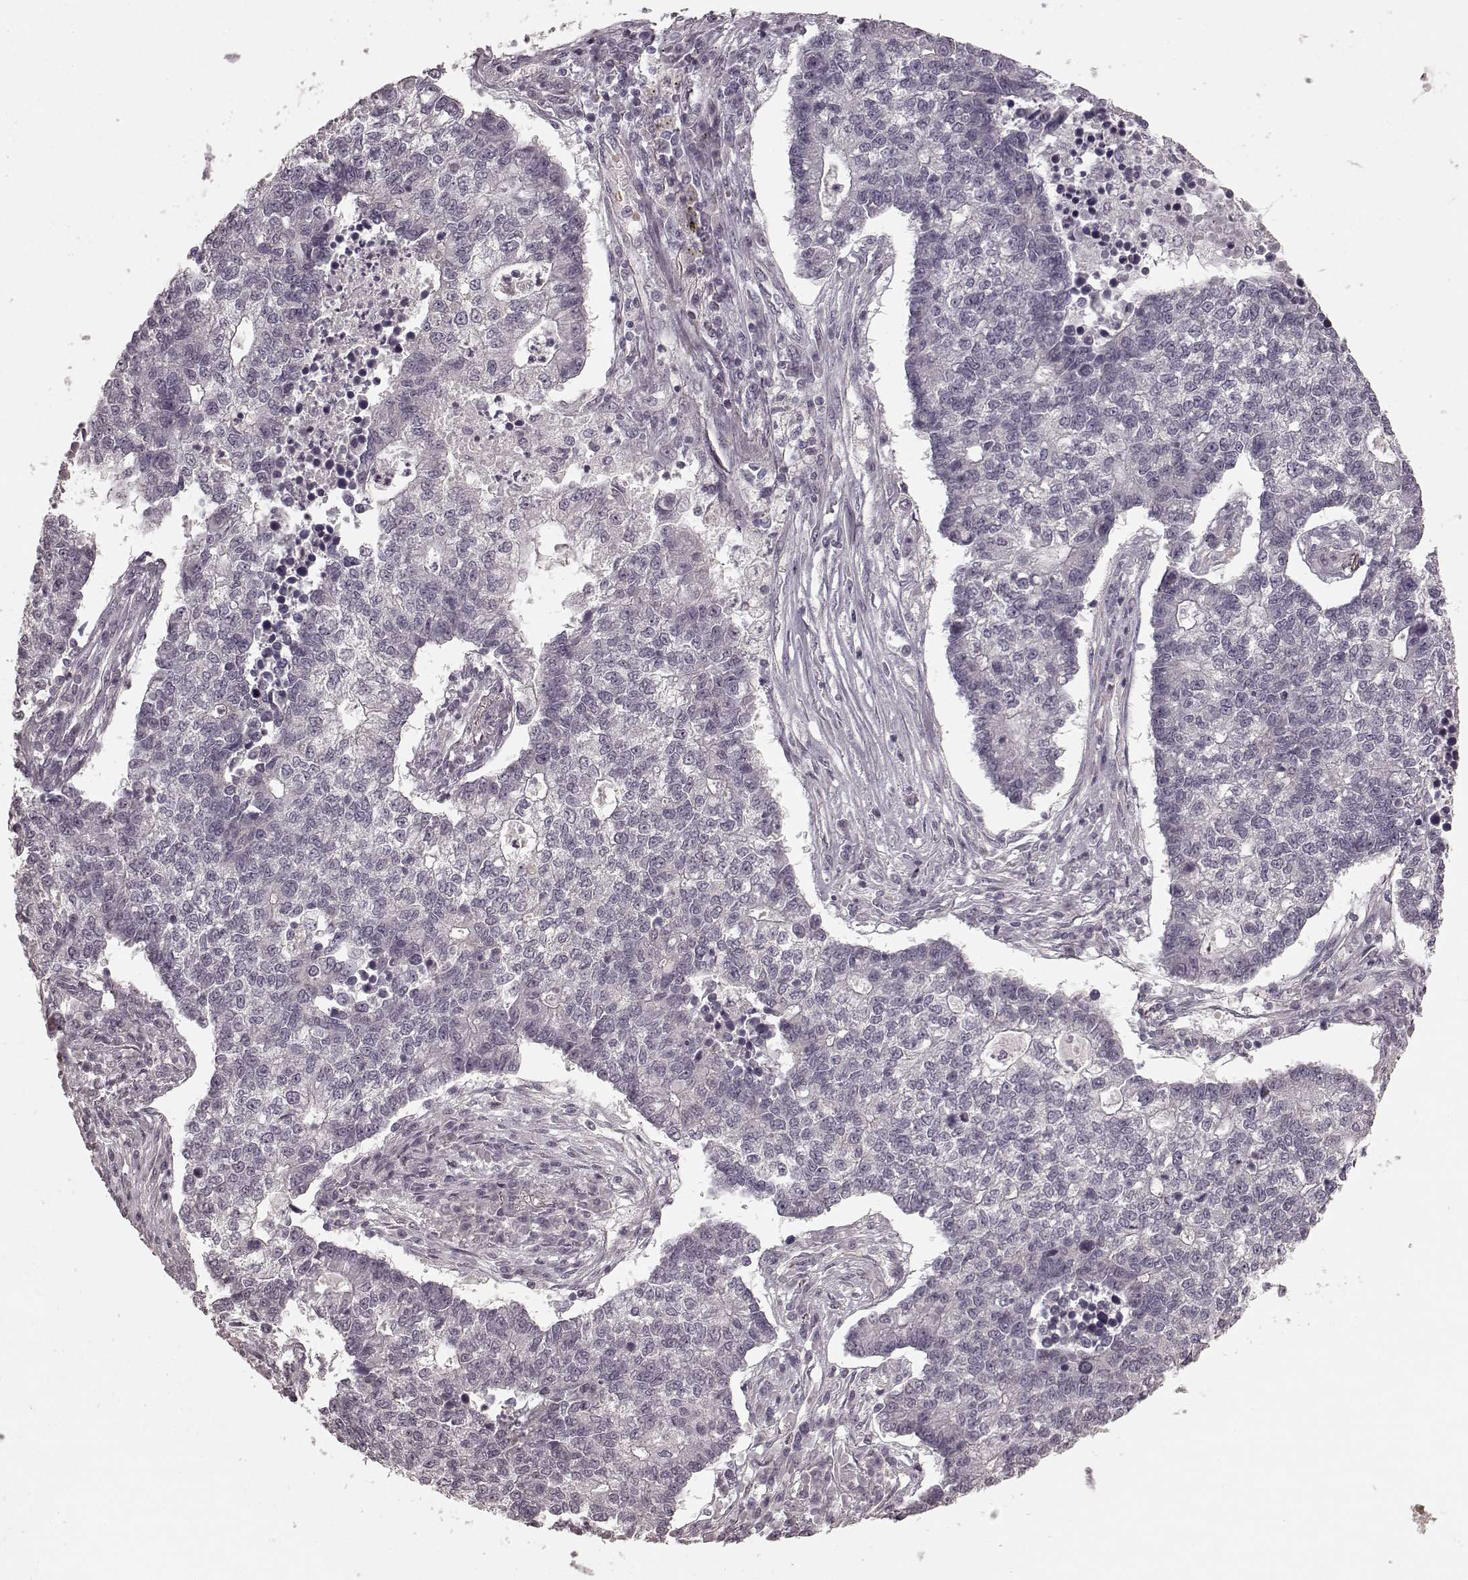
{"staining": {"intensity": "negative", "quantity": "none", "location": "none"}, "tissue": "lung cancer", "cell_type": "Tumor cells", "image_type": "cancer", "snomed": [{"axis": "morphology", "description": "Adenocarcinoma, NOS"}, {"axis": "topography", "description": "Lung"}], "caption": "DAB (3,3'-diaminobenzidine) immunohistochemical staining of adenocarcinoma (lung) displays no significant expression in tumor cells.", "gene": "PRKCE", "patient": {"sex": "male", "age": 57}}